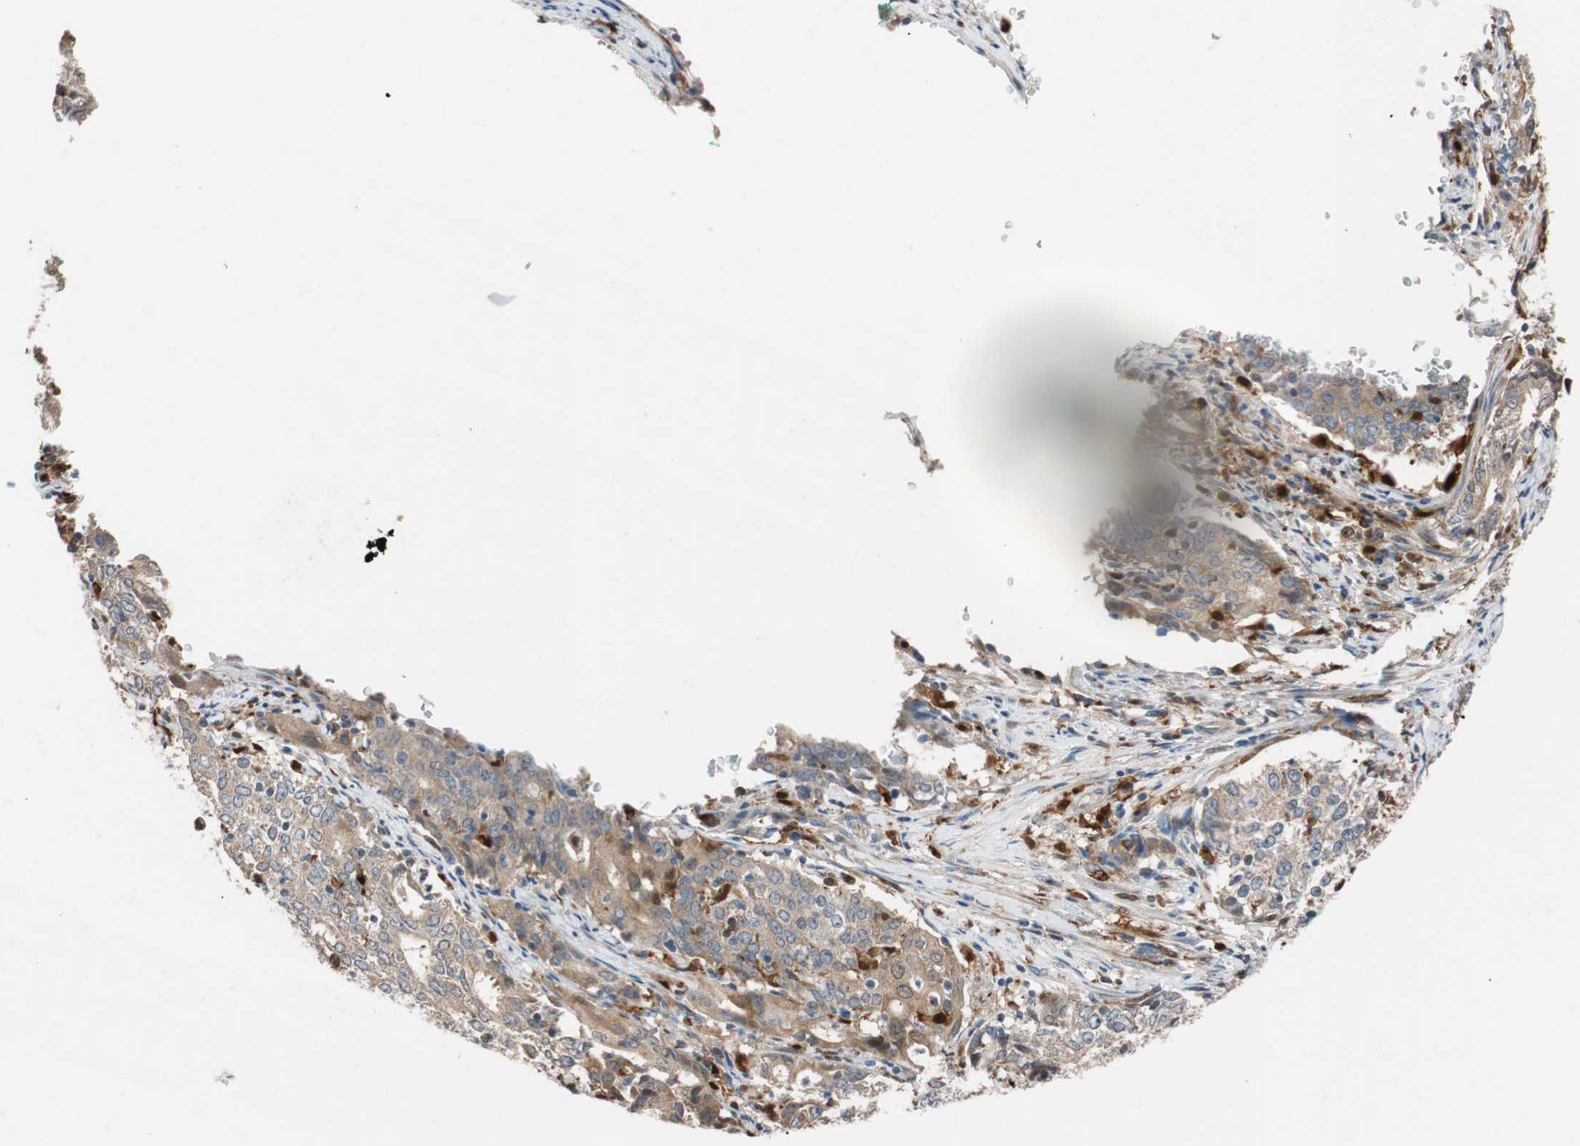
{"staining": {"intensity": "moderate", "quantity": ">75%", "location": "cytoplasmic/membranous"}, "tissue": "cervical cancer", "cell_type": "Tumor cells", "image_type": "cancer", "snomed": [{"axis": "morphology", "description": "Adenocarcinoma, NOS"}, {"axis": "topography", "description": "Cervix"}], "caption": "Protein staining of cervical adenocarcinoma tissue displays moderate cytoplasmic/membranous positivity in approximately >75% of tumor cells. (DAB (3,3'-diaminobenzidine) = brown stain, brightfield microscopy at high magnification).", "gene": "FAAH", "patient": {"sex": "female", "age": 44}}